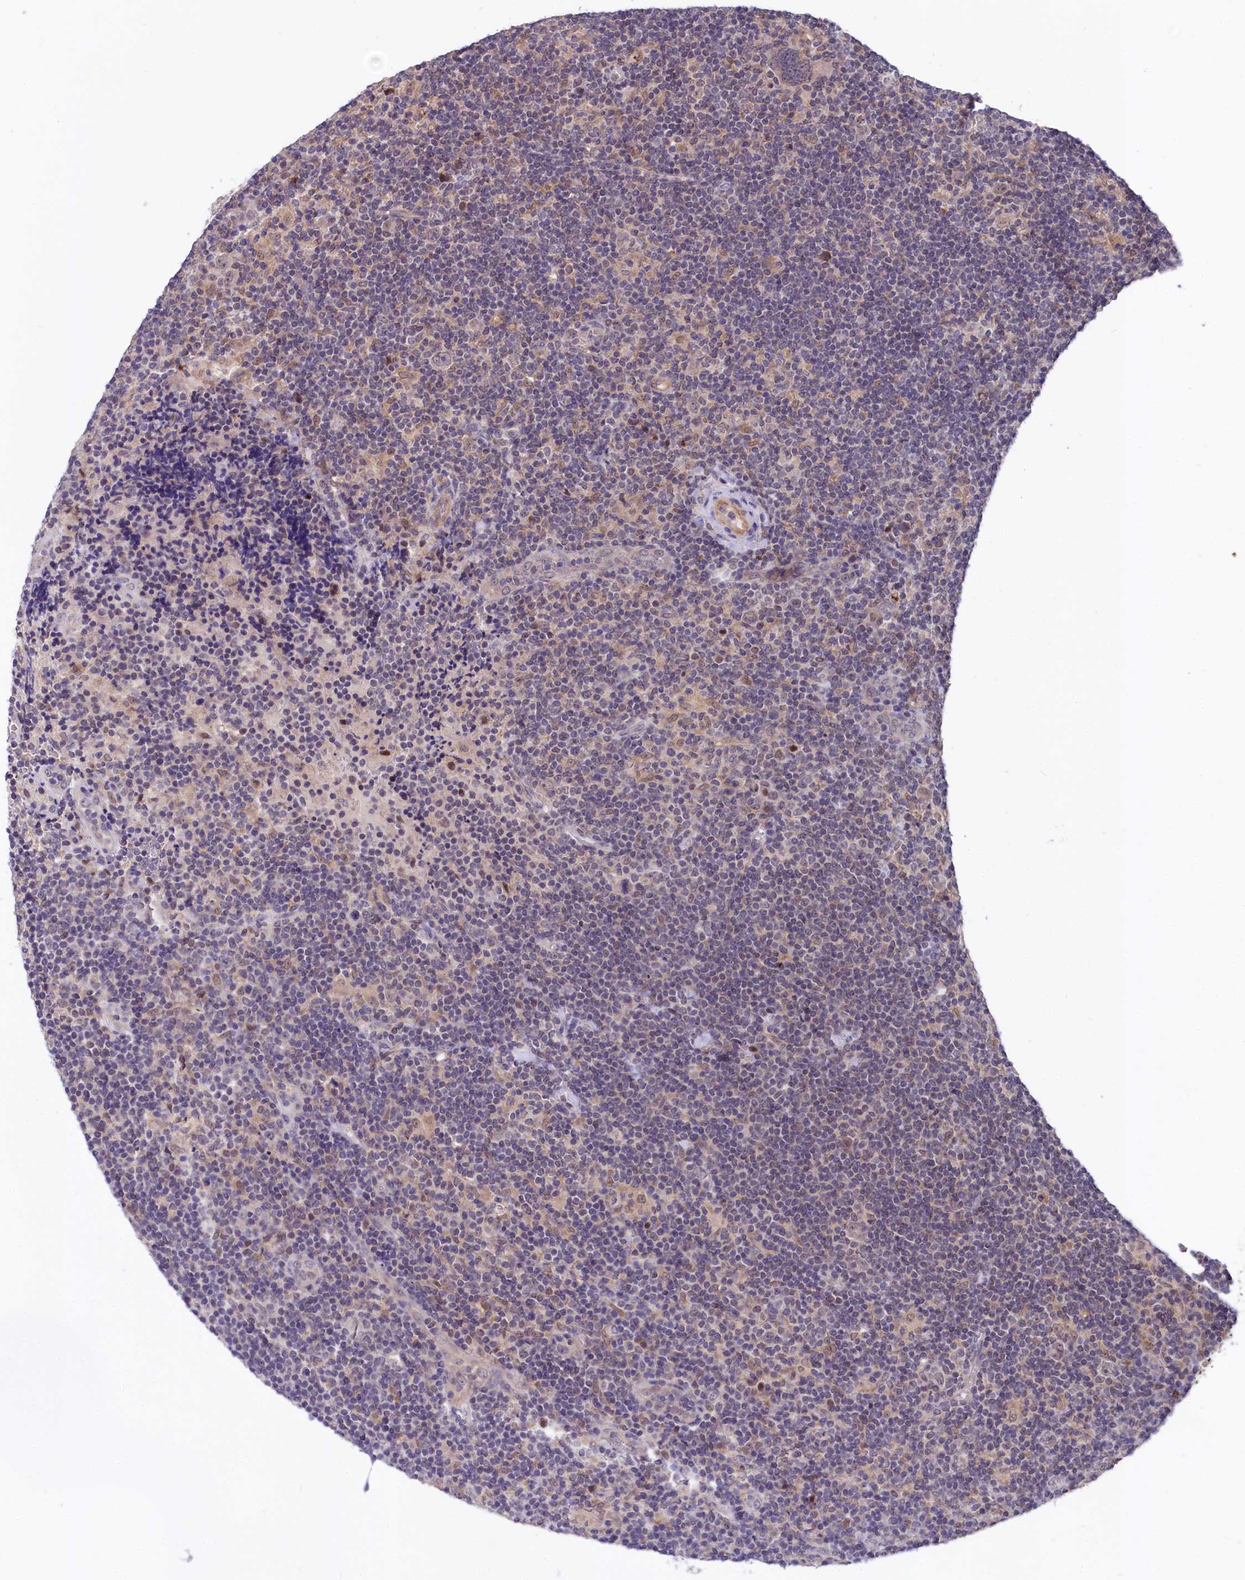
{"staining": {"intensity": "weak", "quantity": "25%-75%", "location": "nuclear"}, "tissue": "lymphoma", "cell_type": "Tumor cells", "image_type": "cancer", "snomed": [{"axis": "morphology", "description": "Hodgkin's disease, NOS"}, {"axis": "topography", "description": "Lymph node"}], "caption": "Lymphoma stained with DAB (3,3'-diaminobenzidine) IHC shows low levels of weak nuclear positivity in approximately 25%-75% of tumor cells. The protein is stained brown, and the nuclei are stained in blue (DAB IHC with brightfield microscopy, high magnification).", "gene": "UBE3A", "patient": {"sex": "female", "age": 57}}